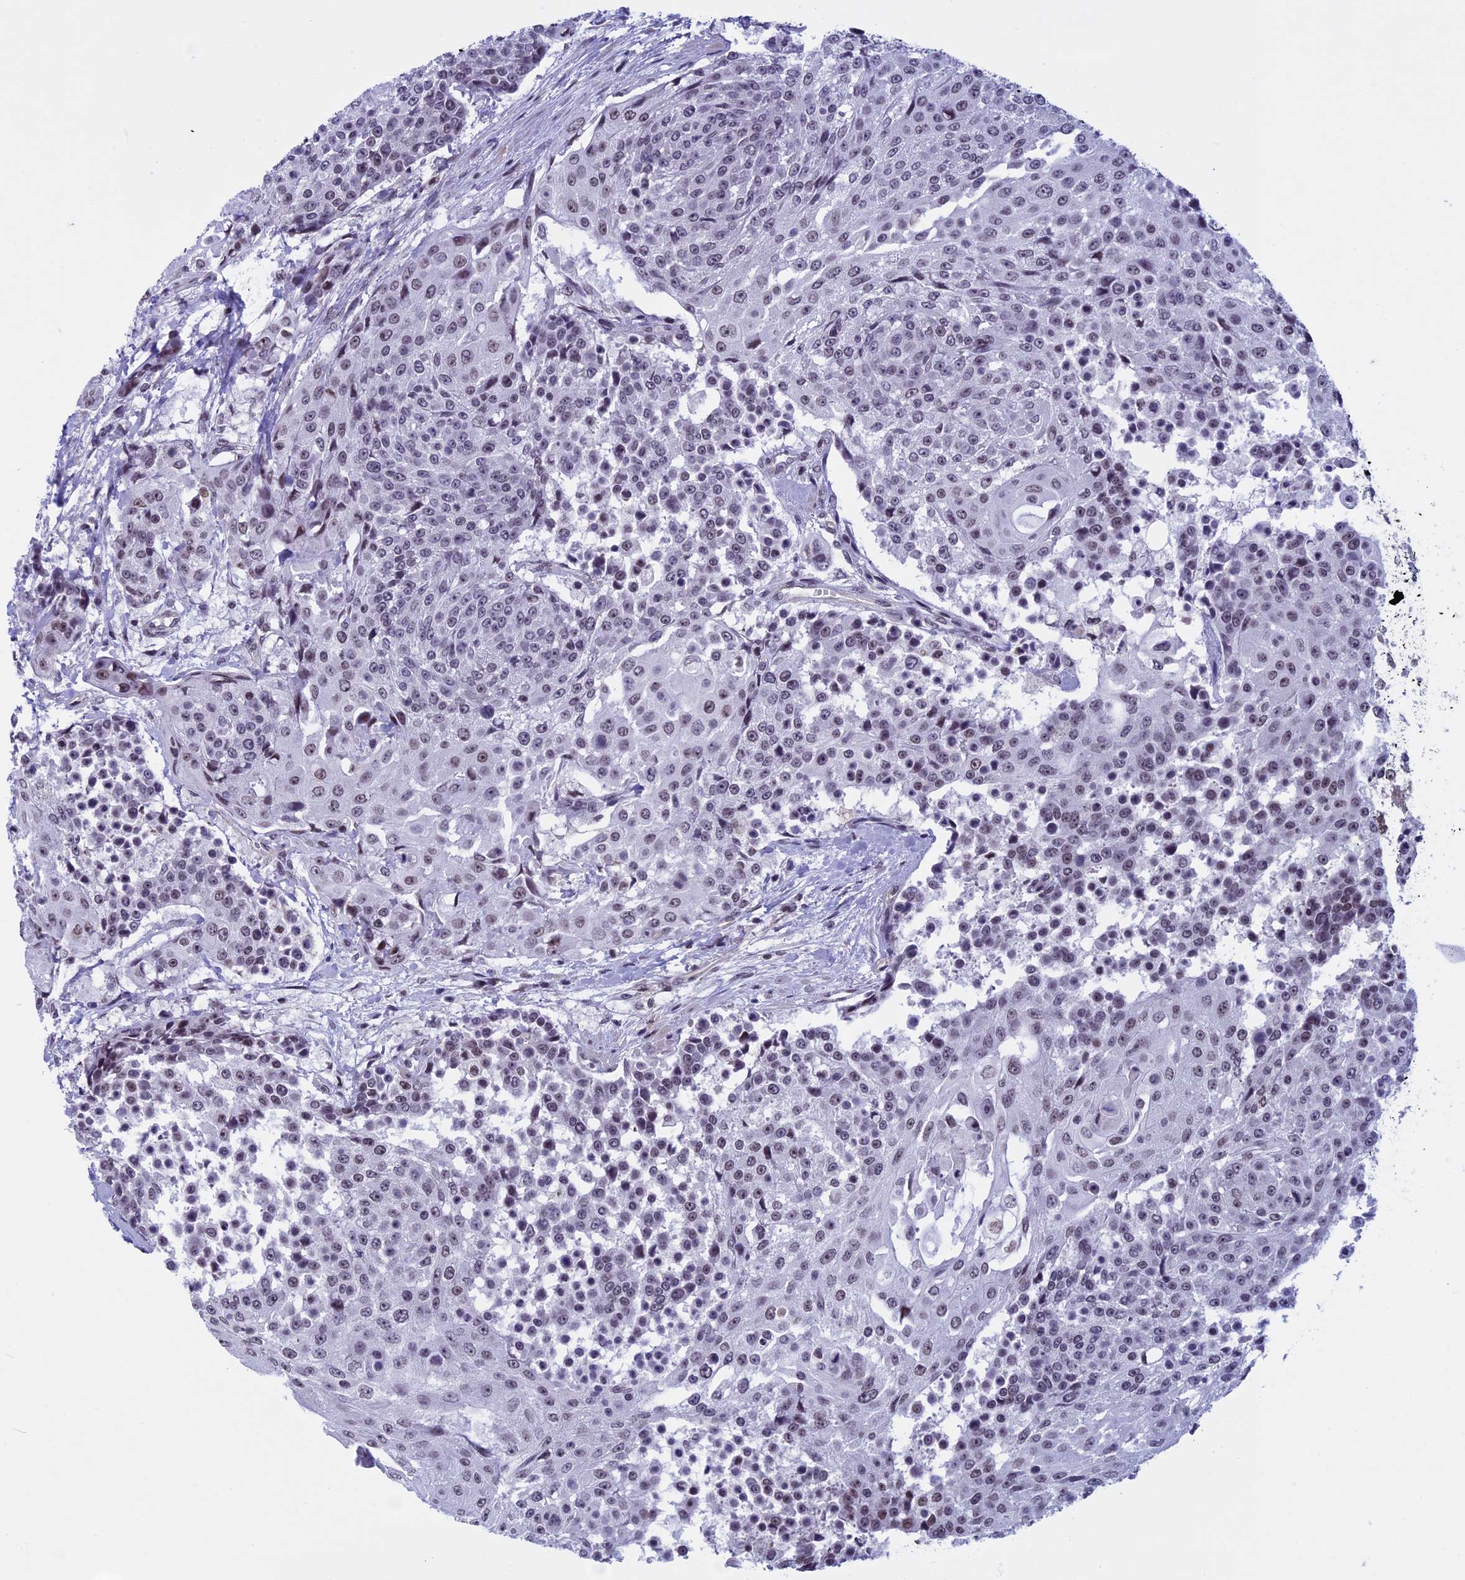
{"staining": {"intensity": "weak", "quantity": ">75%", "location": "nuclear"}, "tissue": "urothelial cancer", "cell_type": "Tumor cells", "image_type": "cancer", "snomed": [{"axis": "morphology", "description": "Urothelial carcinoma, High grade"}, {"axis": "topography", "description": "Urinary bladder"}], "caption": "Urothelial cancer stained with immunohistochemistry (IHC) demonstrates weak nuclear expression in approximately >75% of tumor cells. (IHC, brightfield microscopy, high magnification).", "gene": "NIPBL", "patient": {"sex": "female", "age": 63}}